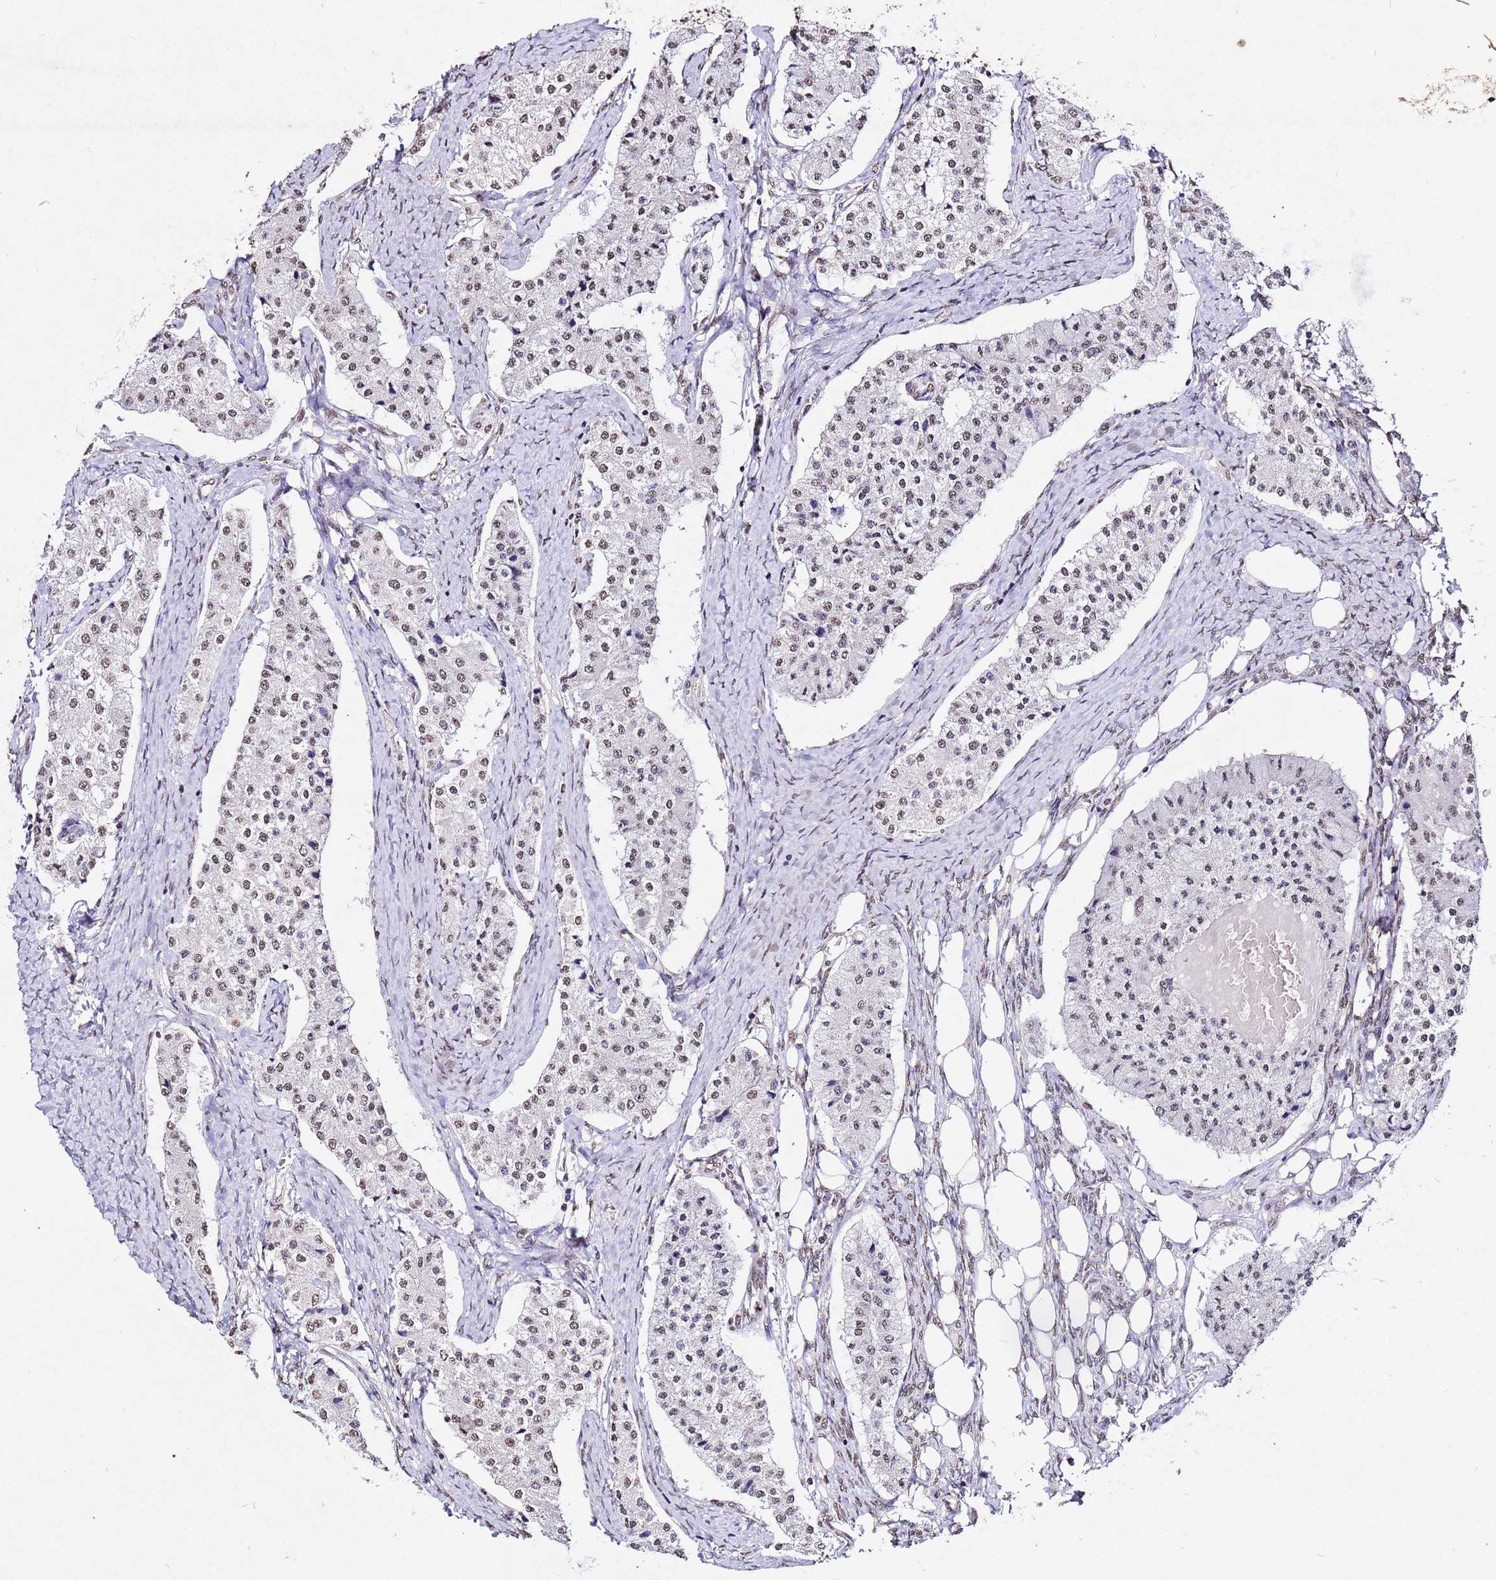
{"staining": {"intensity": "weak", "quantity": ">75%", "location": "nuclear"}, "tissue": "carcinoid", "cell_type": "Tumor cells", "image_type": "cancer", "snomed": [{"axis": "morphology", "description": "Carcinoid, malignant, NOS"}, {"axis": "topography", "description": "Colon"}], "caption": "This is an image of immunohistochemistry (IHC) staining of carcinoid (malignant), which shows weak expression in the nuclear of tumor cells.", "gene": "MYOCD", "patient": {"sex": "female", "age": 52}}